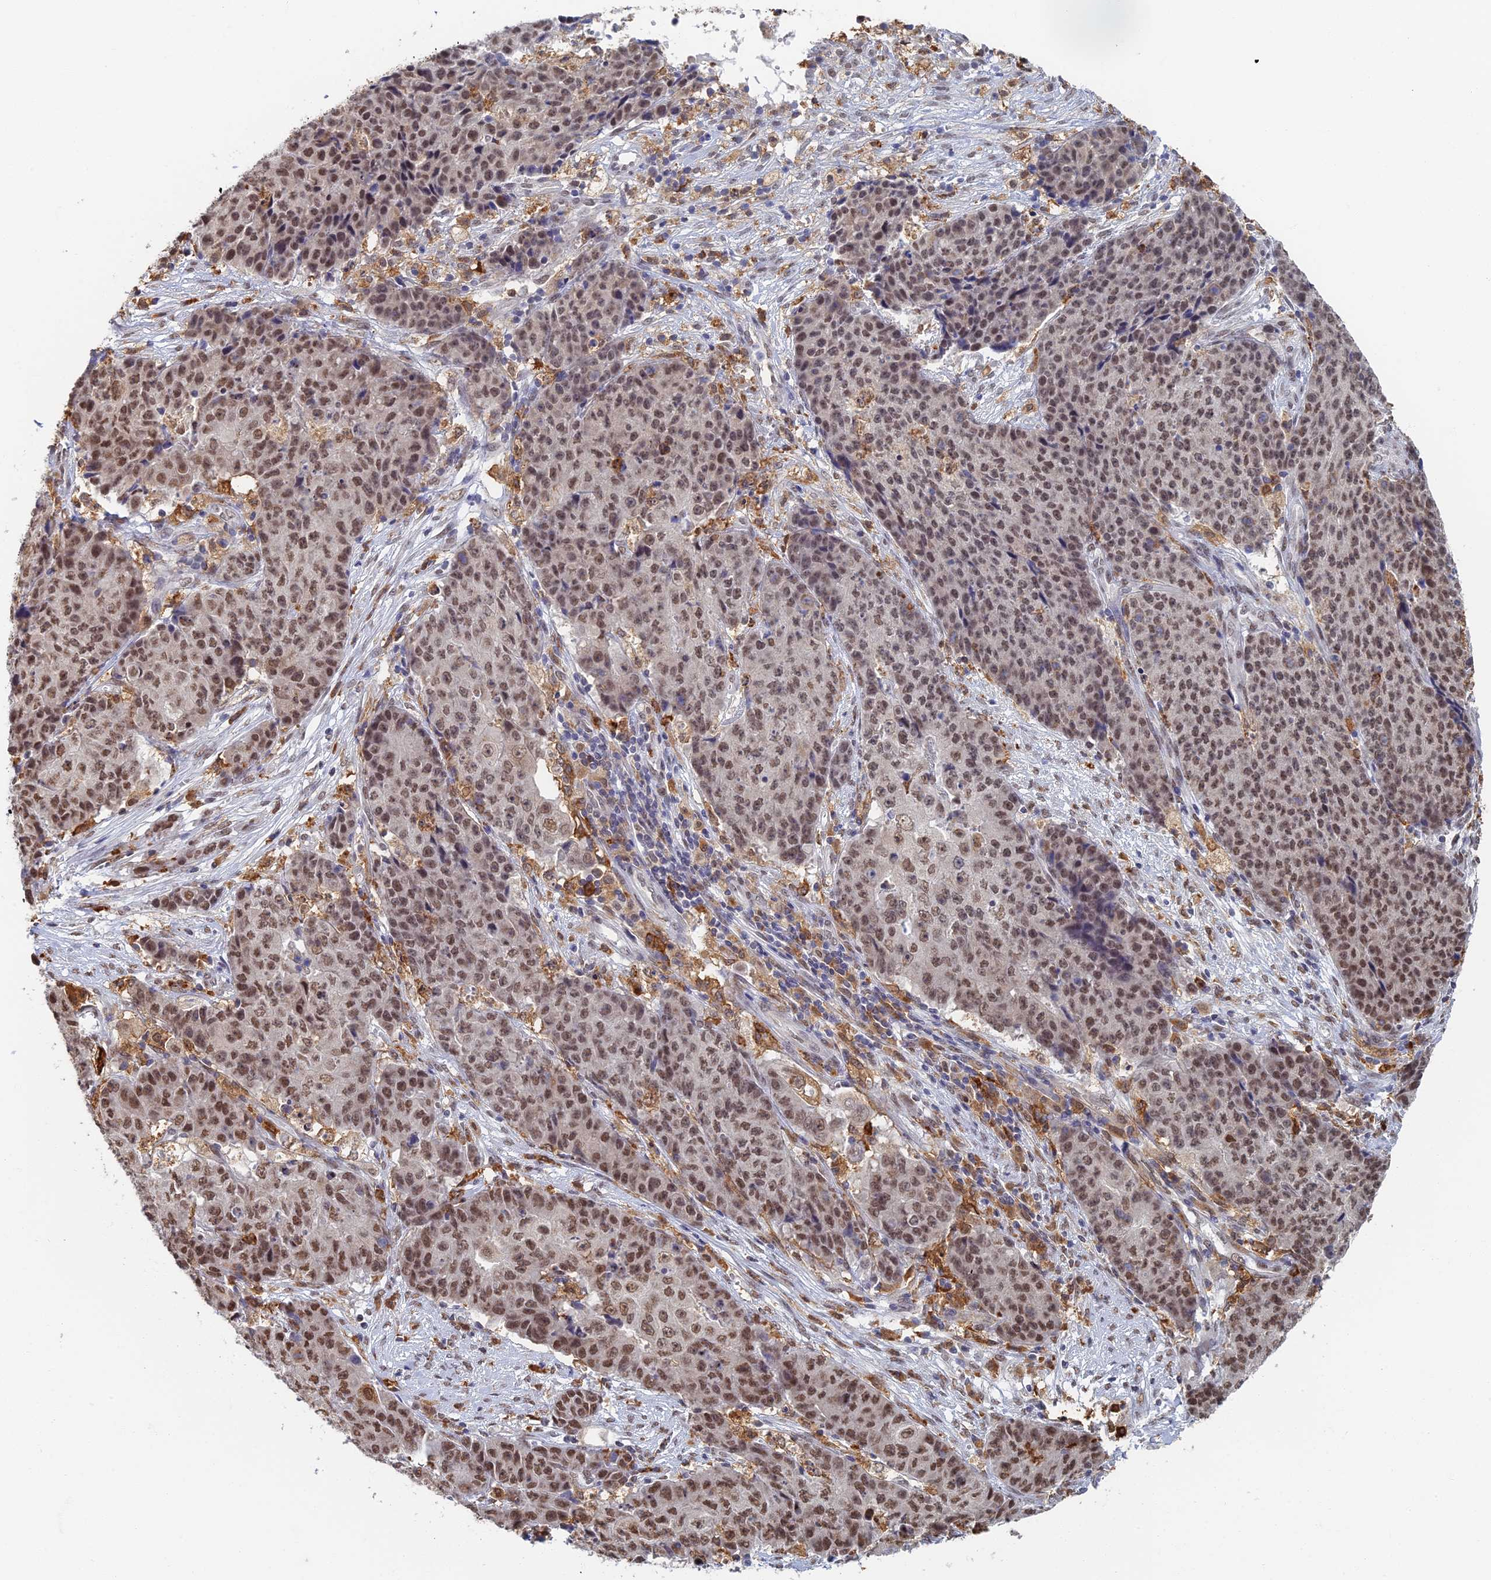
{"staining": {"intensity": "moderate", "quantity": ">75%", "location": "nuclear"}, "tissue": "ovarian cancer", "cell_type": "Tumor cells", "image_type": "cancer", "snomed": [{"axis": "morphology", "description": "Carcinoma, endometroid"}, {"axis": "topography", "description": "Ovary"}], "caption": "Immunohistochemical staining of endometroid carcinoma (ovarian) shows moderate nuclear protein staining in approximately >75% of tumor cells.", "gene": "GPATCH1", "patient": {"sex": "female", "age": 42}}